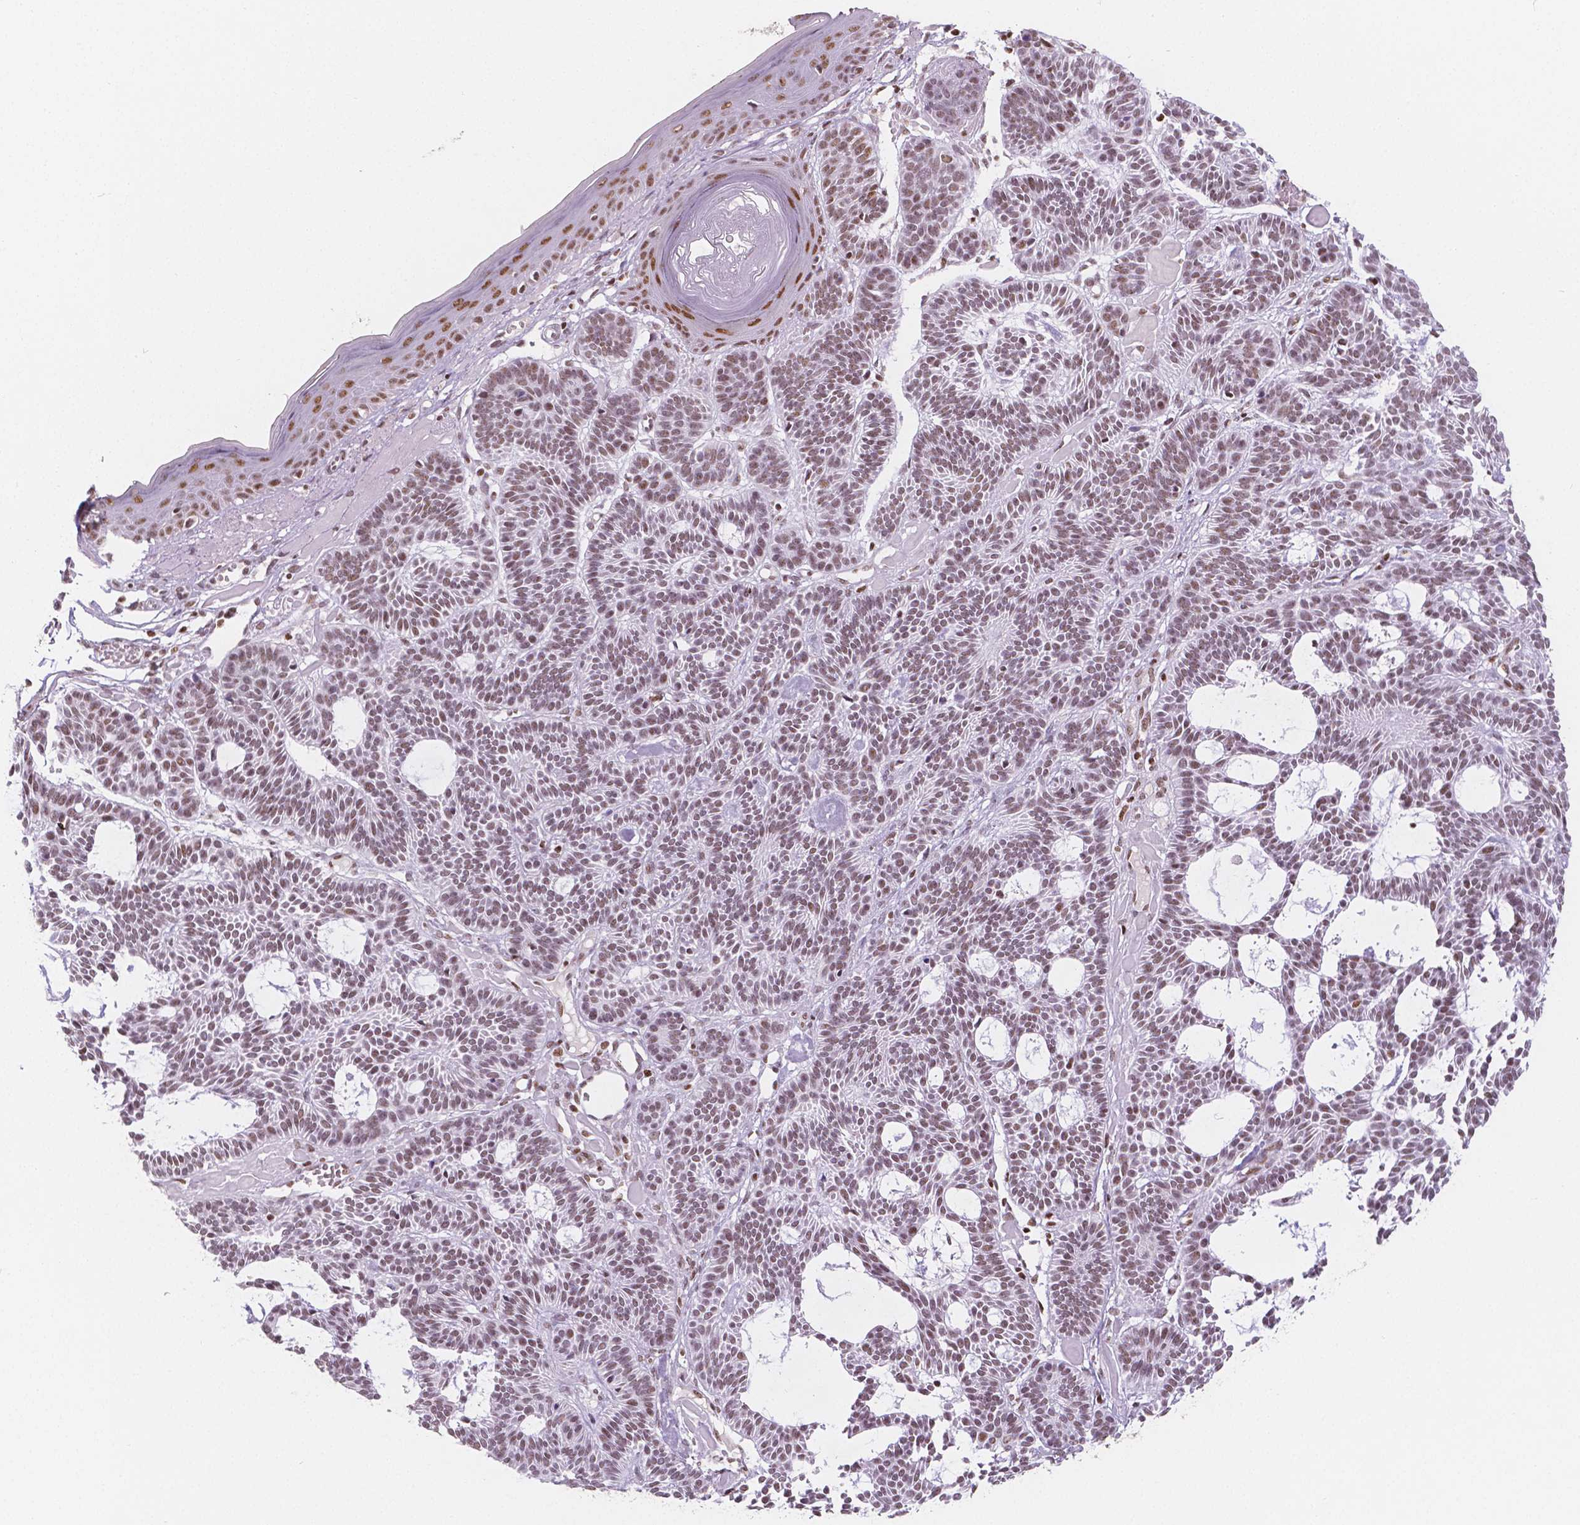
{"staining": {"intensity": "weak", "quantity": ">75%", "location": "nuclear"}, "tissue": "skin cancer", "cell_type": "Tumor cells", "image_type": "cancer", "snomed": [{"axis": "morphology", "description": "Basal cell carcinoma"}, {"axis": "topography", "description": "Skin"}], "caption": "Approximately >75% of tumor cells in skin cancer reveal weak nuclear protein positivity as visualized by brown immunohistochemical staining.", "gene": "HDAC1", "patient": {"sex": "male", "age": 85}}